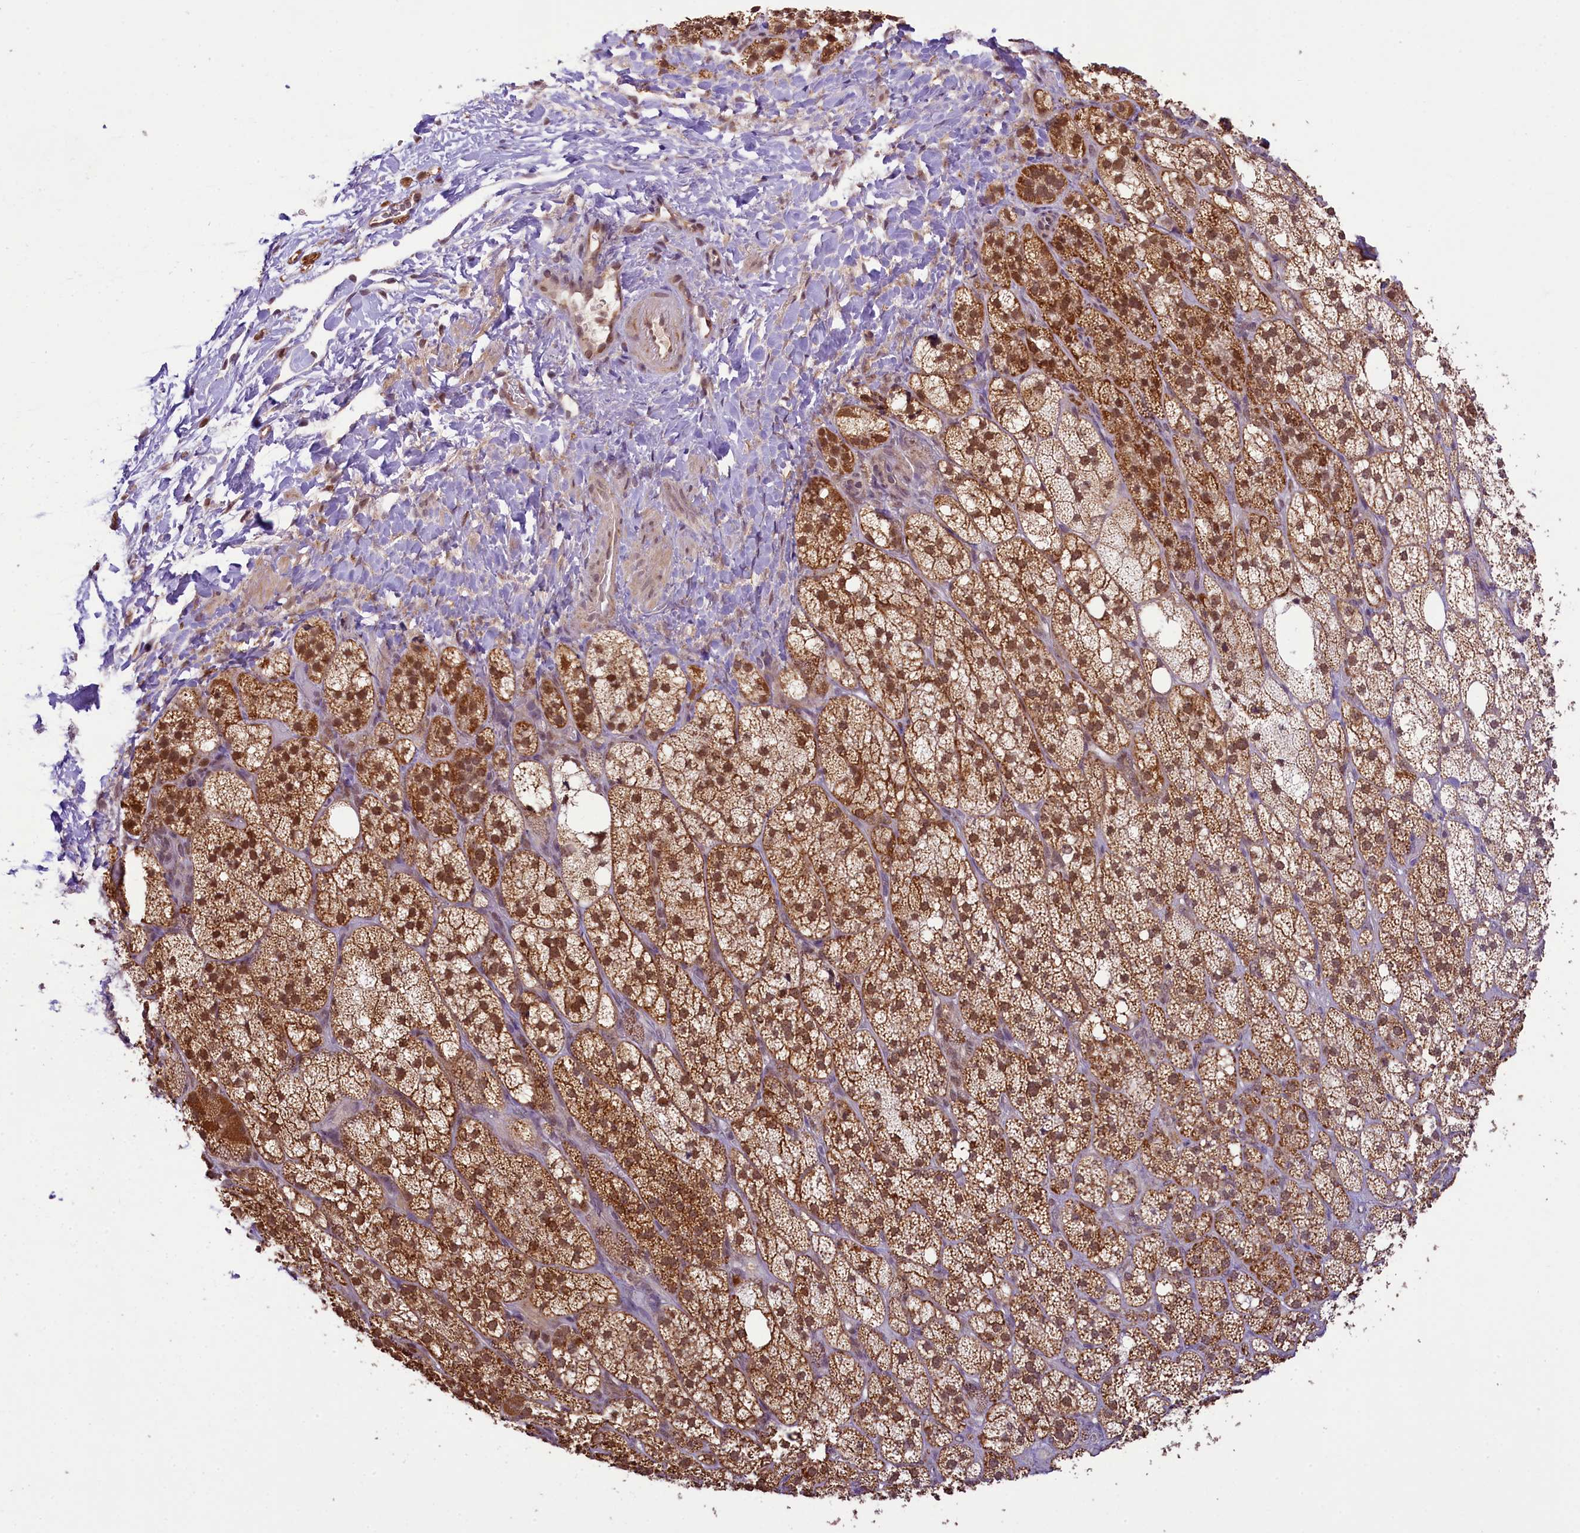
{"staining": {"intensity": "strong", "quantity": "25%-75%", "location": "cytoplasmic/membranous"}, "tissue": "adrenal gland", "cell_type": "Glandular cells", "image_type": "normal", "snomed": [{"axis": "morphology", "description": "Normal tissue, NOS"}, {"axis": "topography", "description": "Adrenal gland"}], "caption": "Adrenal gland stained with a brown dye exhibits strong cytoplasmic/membranous positive staining in about 25%-75% of glandular cells.", "gene": "PAF1", "patient": {"sex": "male", "age": 61}}